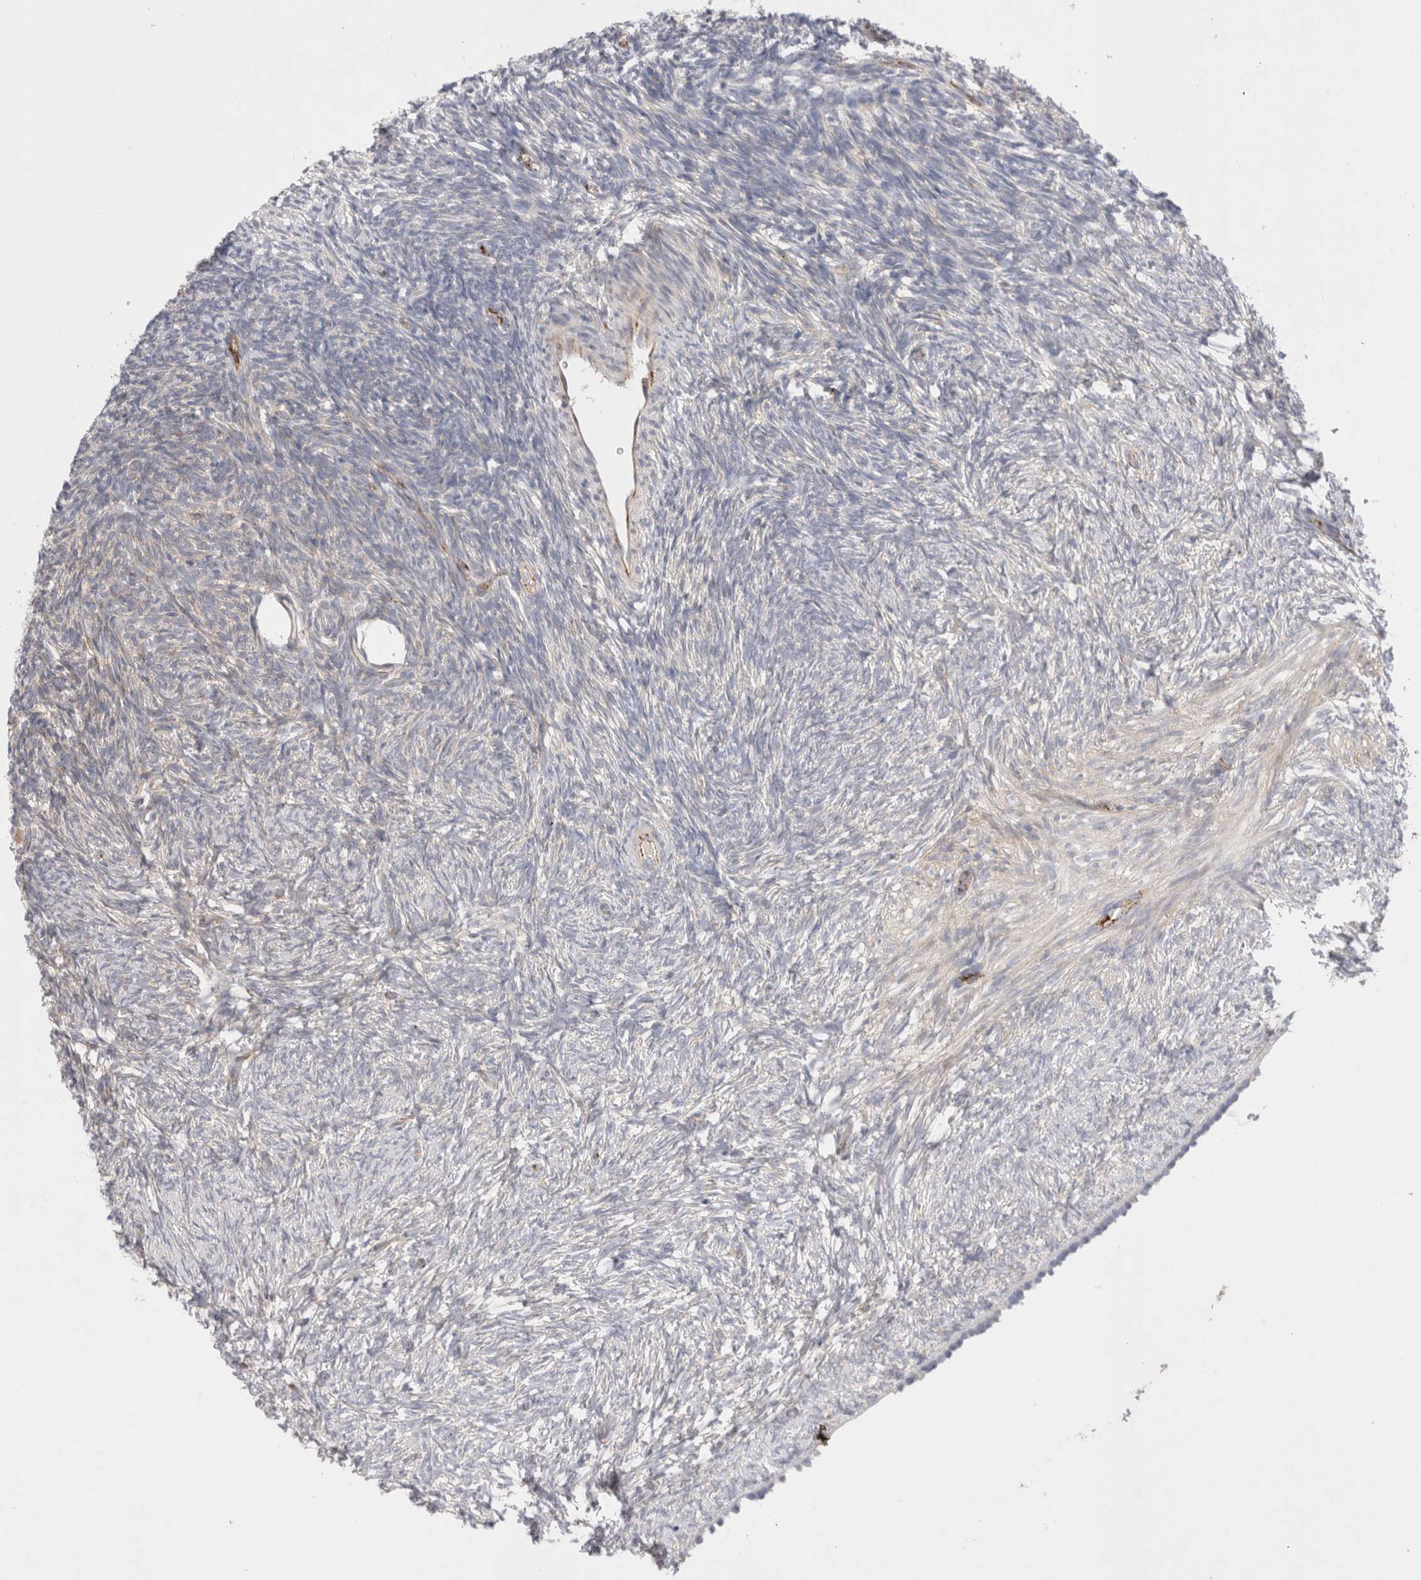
{"staining": {"intensity": "negative", "quantity": "none", "location": "none"}, "tissue": "ovary", "cell_type": "Follicle cells", "image_type": "normal", "snomed": [{"axis": "morphology", "description": "Normal tissue, NOS"}, {"axis": "topography", "description": "Ovary"}], "caption": "Follicle cells are negative for protein expression in benign human ovary. (Stains: DAB immunohistochemistry (IHC) with hematoxylin counter stain, Microscopy: brightfield microscopy at high magnification).", "gene": "CNPY4", "patient": {"sex": "female", "age": 34}}